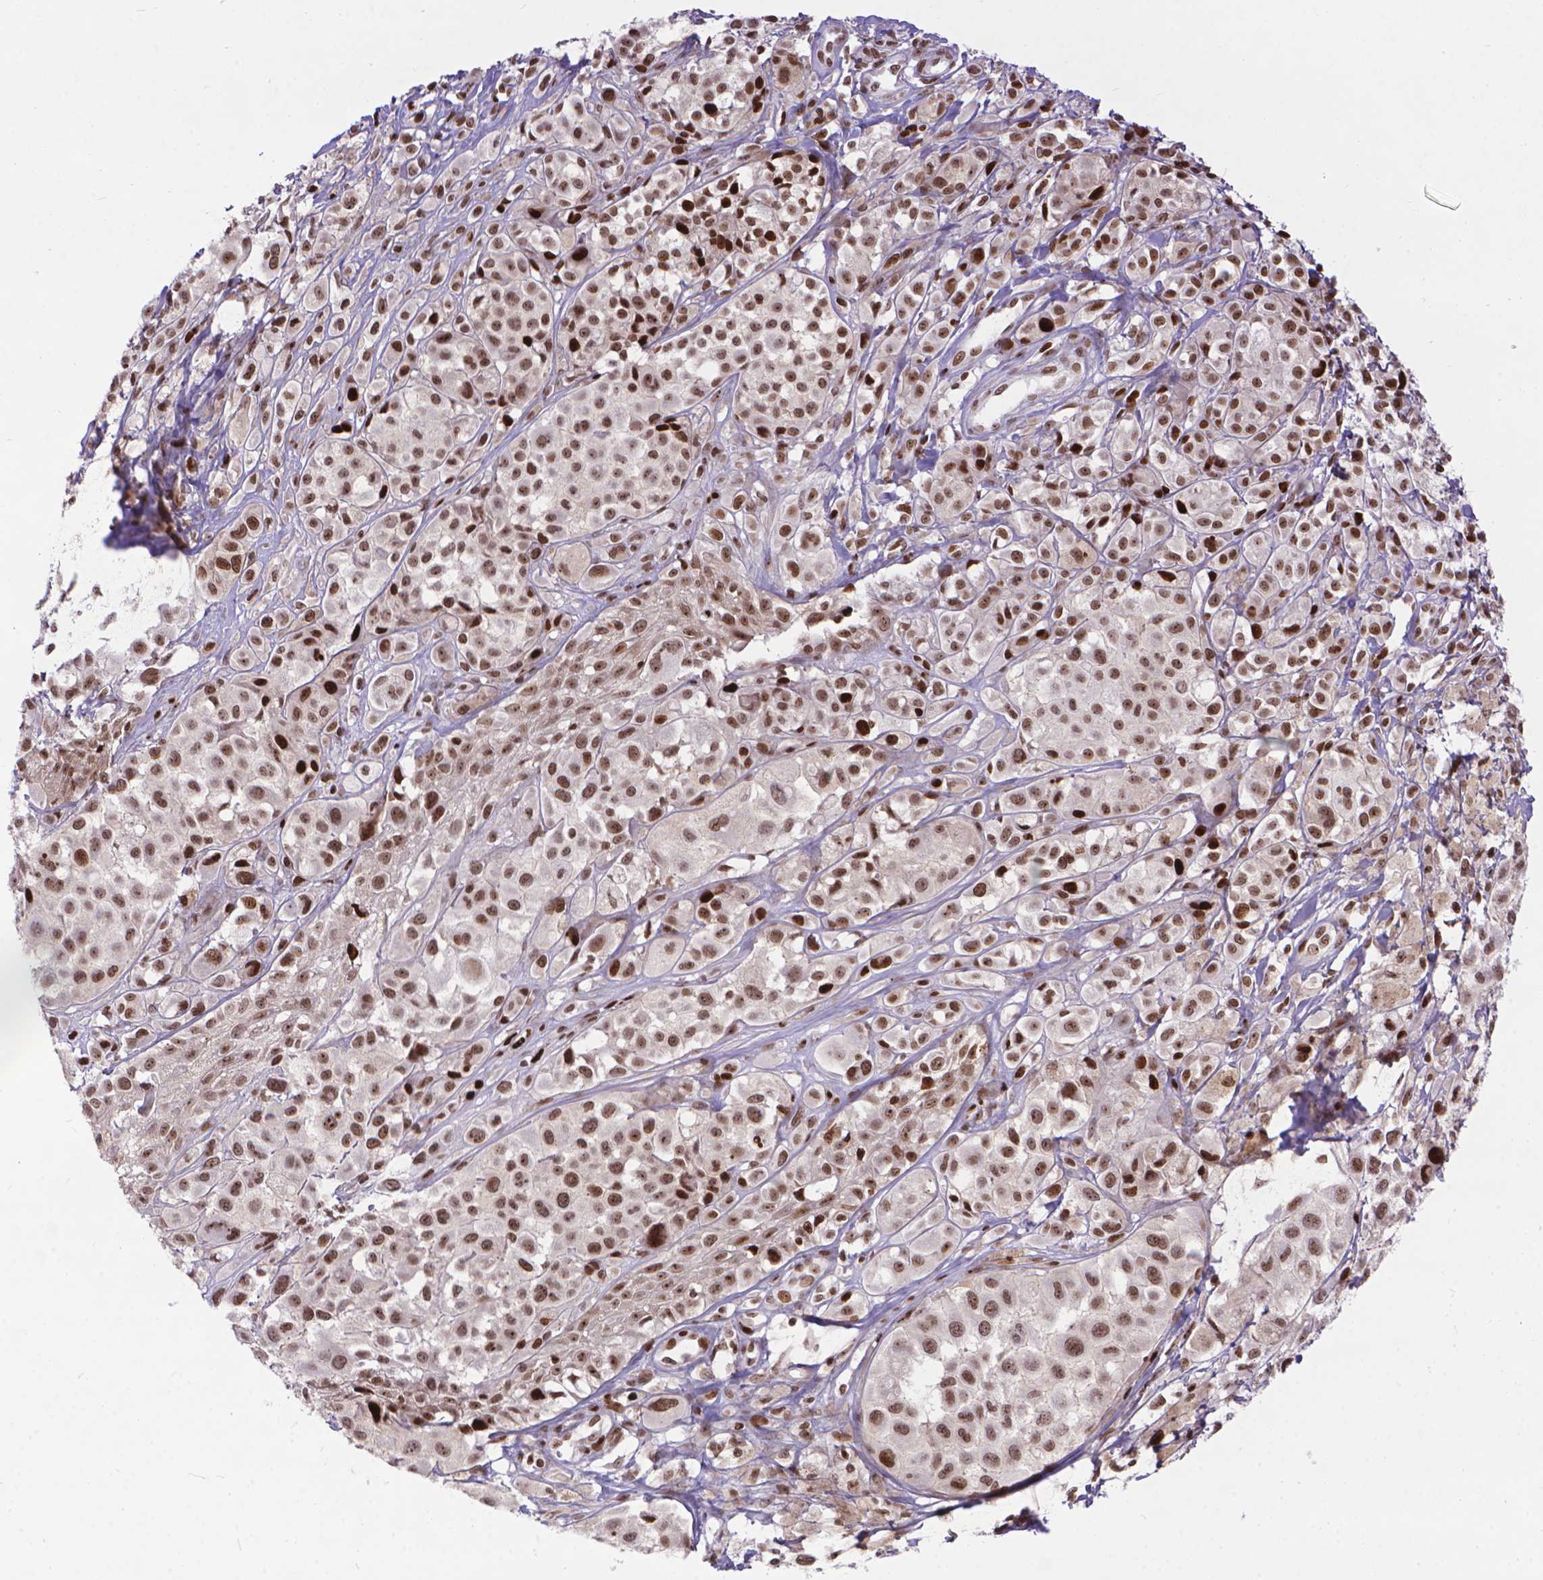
{"staining": {"intensity": "moderate", "quantity": ">75%", "location": "nuclear"}, "tissue": "melanoma", "cell_type": "Tumor cells", "image_type": "cancer", "snomed": [{"axis": "morphology", "description": "Malignant melanoma, NOS"}, {"axis": "topography", "description": "Skin"}], "caption": "Approximately >75% of tumor cells in human melanoma demonstrate moderate nuclear protein positivity as visualized by brown immunohistochemical staining.", "gene": "AMER1", "patient": {"sex": "male", "age": 77}}